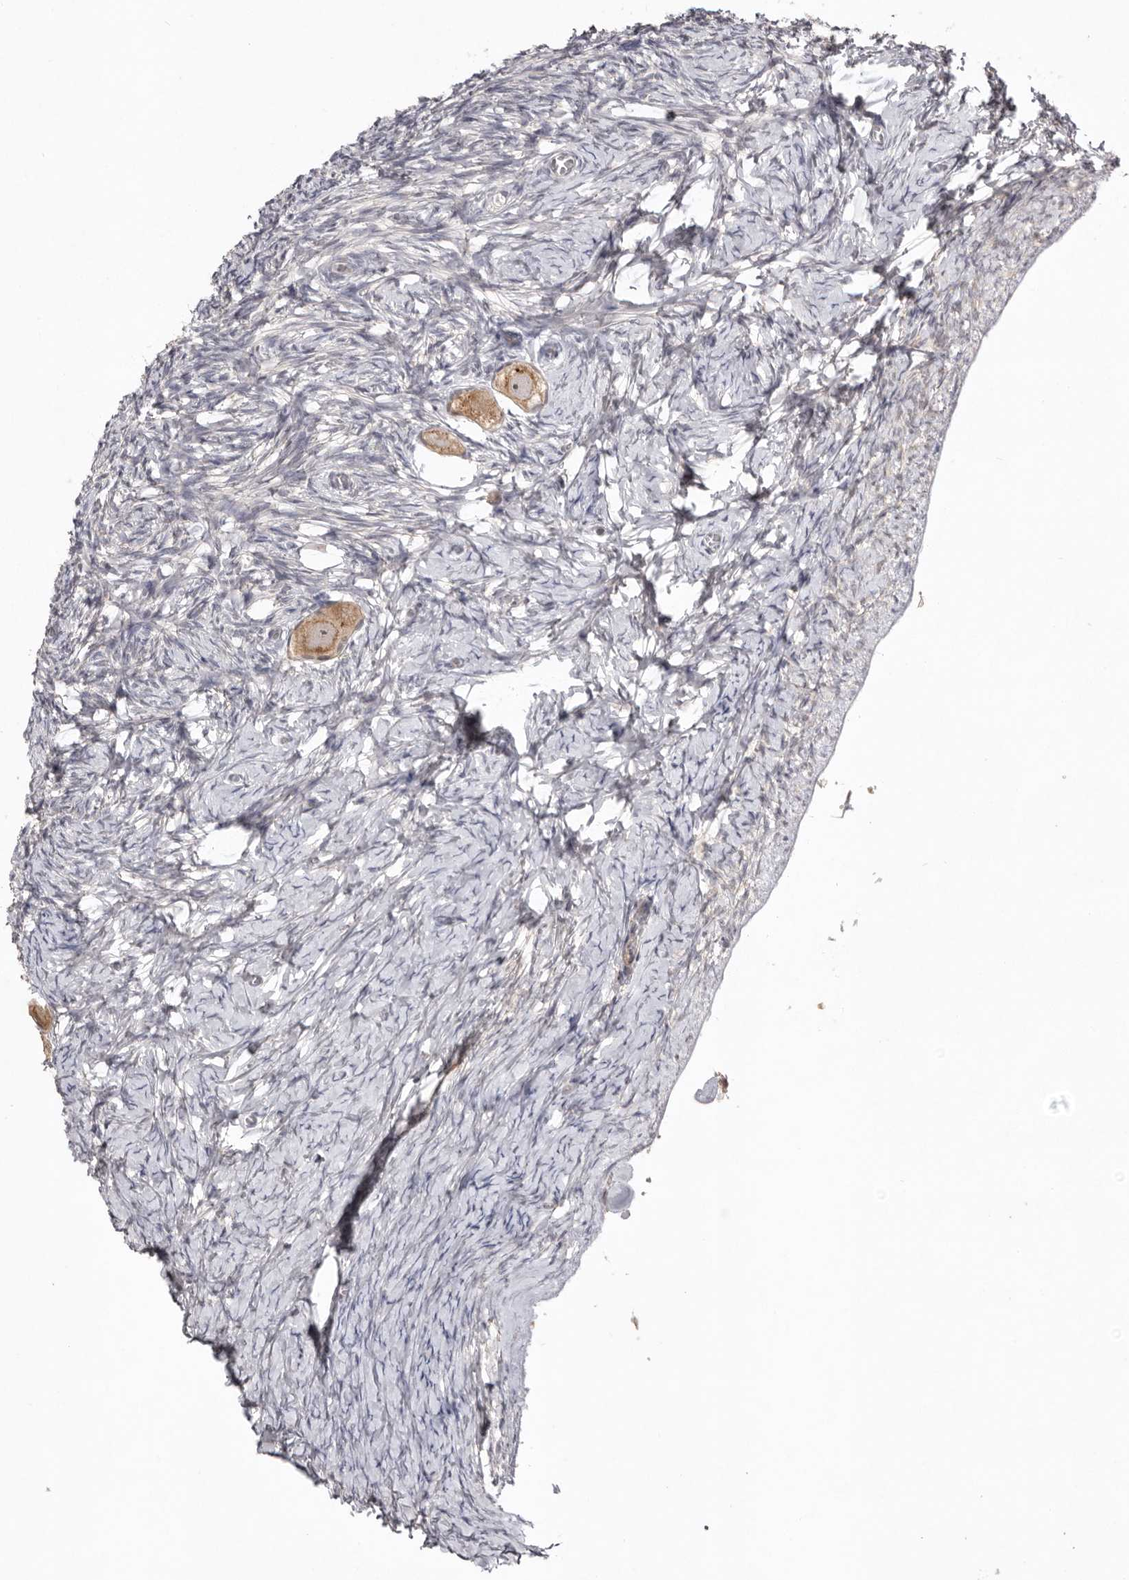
{"staining": {"intensity": "moderate", "quantity": ">75%", "location": "cytoplasmic/membranous"}, "tissue": "ovary", "cell_type": "Follicle cells", "image_type": "normal", "snomed": [{"axis": "morphology", "description": "Normal tissue, NOS"}, {"axis": "topography", "description": "Ovary"}], "caption": "Immunohistochemical staining of benign ovary exhibits medium levels of moderate cytoplasmic/membranous expression in about >75% of follicle cells.", "gene": "NSUN4", "patient": {"sex": "female", "age": 27}}